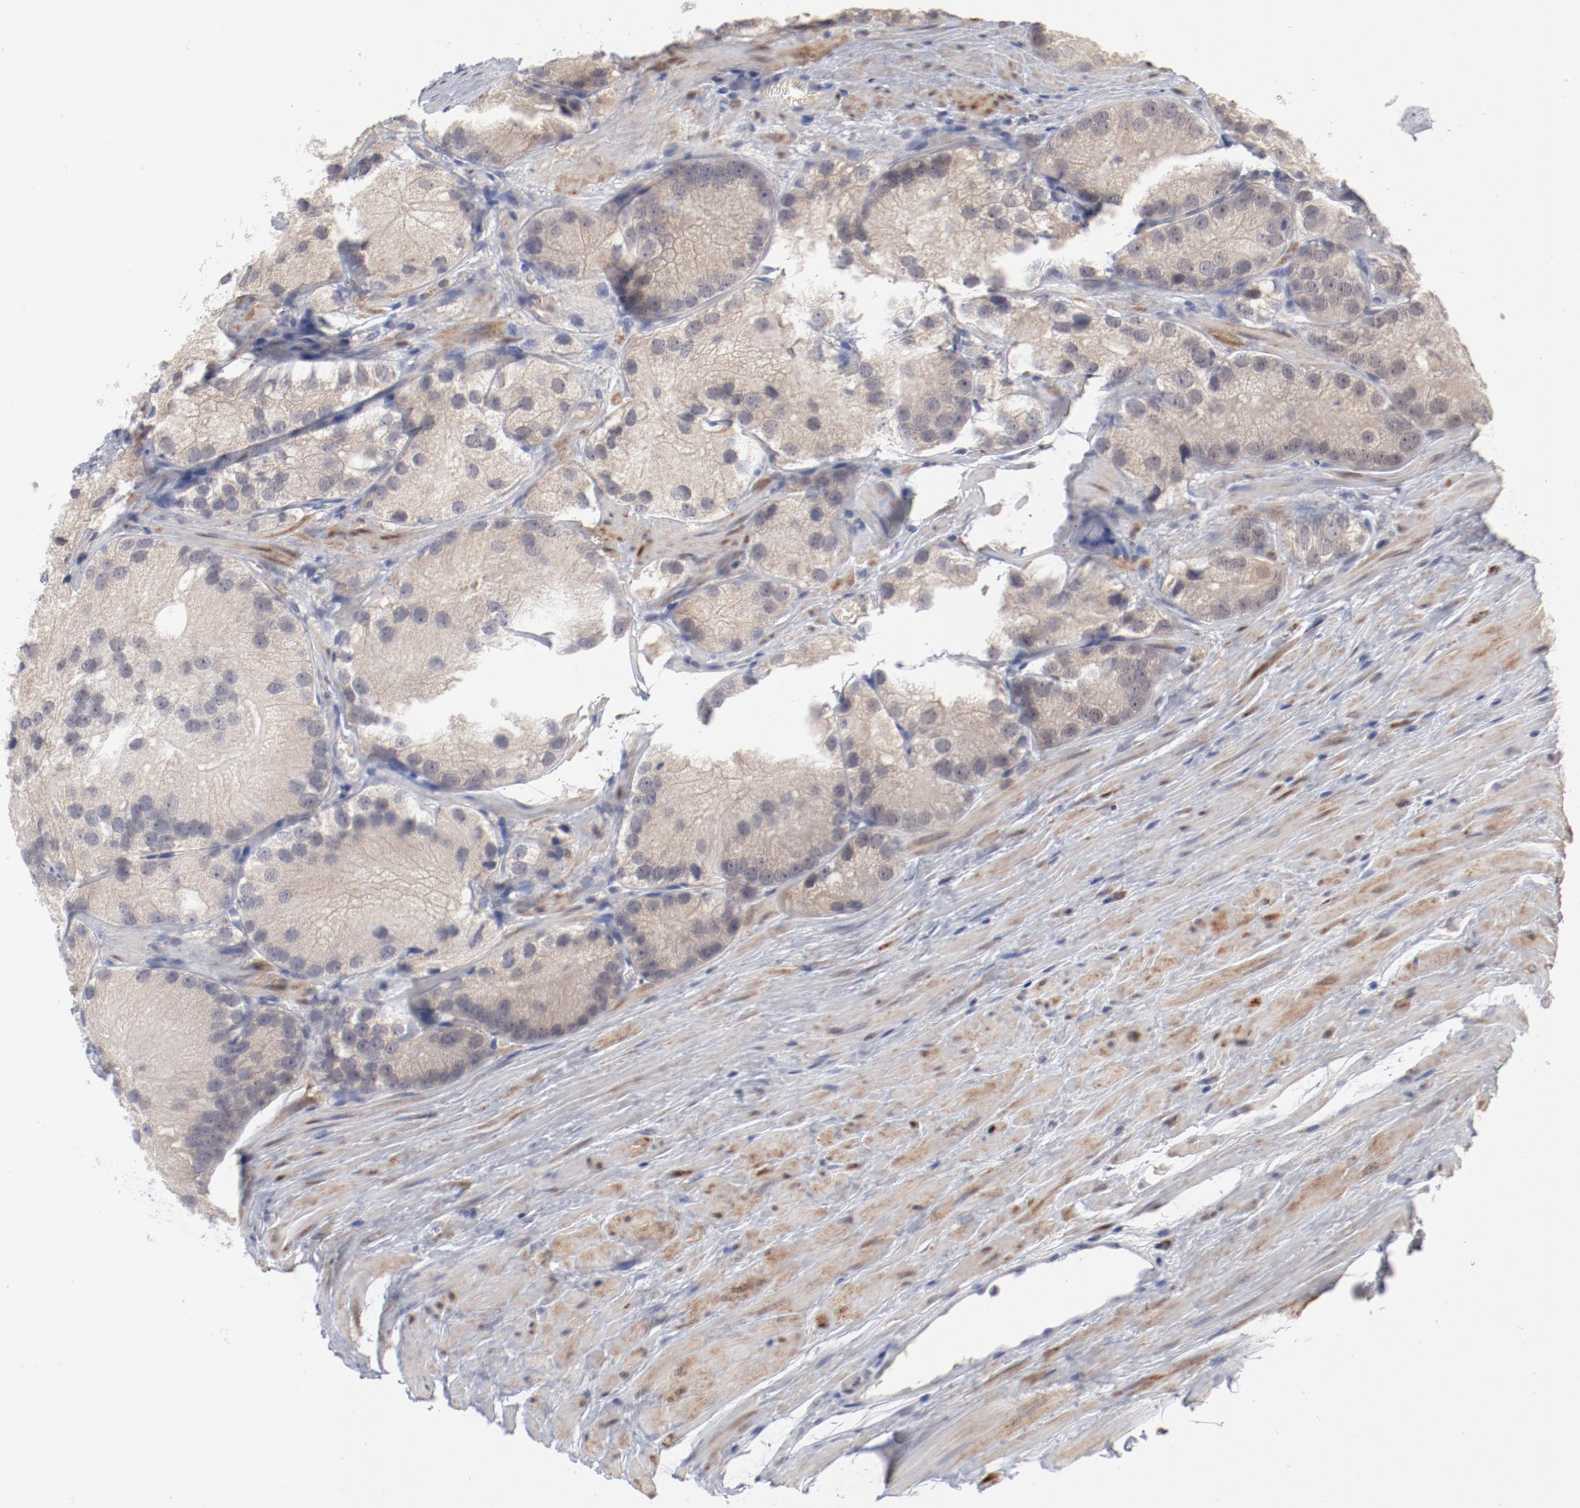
{"staining": {"intensity": "weak", "quantity": "25%-75%", "location": "cytoplasmic/membranous"}, "tissue": "prostate cancer", "cell_type": "Tumor cells", "image_type": "cancer", "snomed": [{"axis": "morphology", "description": "Adenocarcinoma, Low grade"}, {"axis": "topography", "description": "Prostate"}], "caption": "This image reveals prostate cancer (low-grade adenocarcinoma) stained with IHC to label a protein in brown. The cytoplasmic/membranous of tumor cells show weak positivity for the protein. Nuclei are counter-stained blue.", "gene": "SH3BGR", "patient": {"sex": "male", "age": 69}}